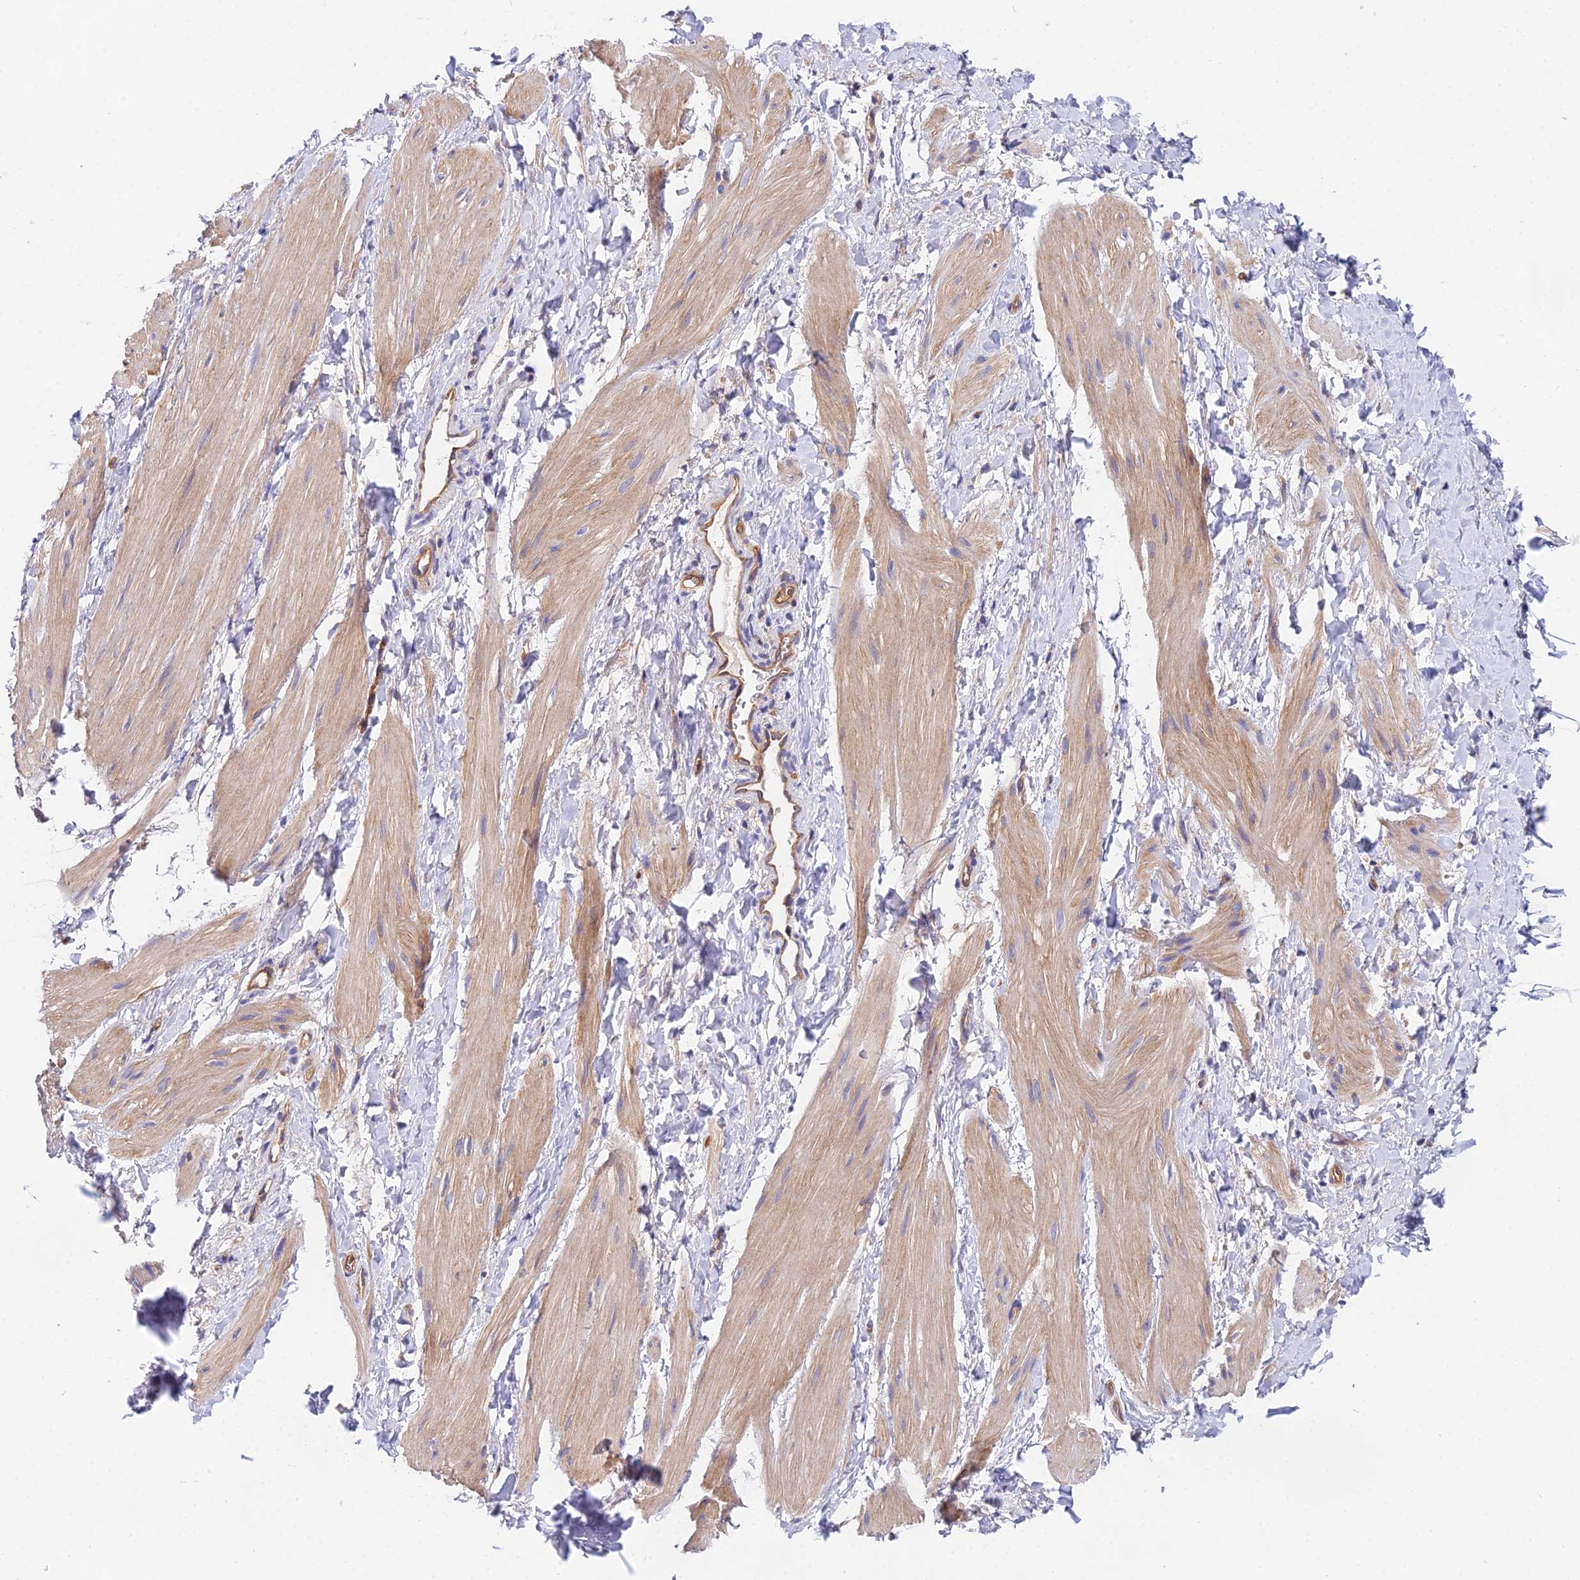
{"staining": {"intensity": "weak", "quantity": "25%-75%", "location": "cytoplasmic/membranous"}, "tissue": "smooth muscle", "cell_type": "Smooth muscle cells", "image_type": "normal", "snomed": [{"axis": "morphology", "description": "Normal tissue, NOS"}, {"axis": "topography", "description": "Smooth muscle"}], "caption": "Smooth muscle cells show low levels of weak cytoplasmic/membranous staining in about 25%-75% of cells in normal human smooth muscle. The staining was performed using DAB (3,3'-diaminobenzidine), with brown indicating positive protein expression. Nuclei are stained blue with hematoxylin.", "gene": "PPP2R2A", "patient": {"sex": "male", "age": 16}}